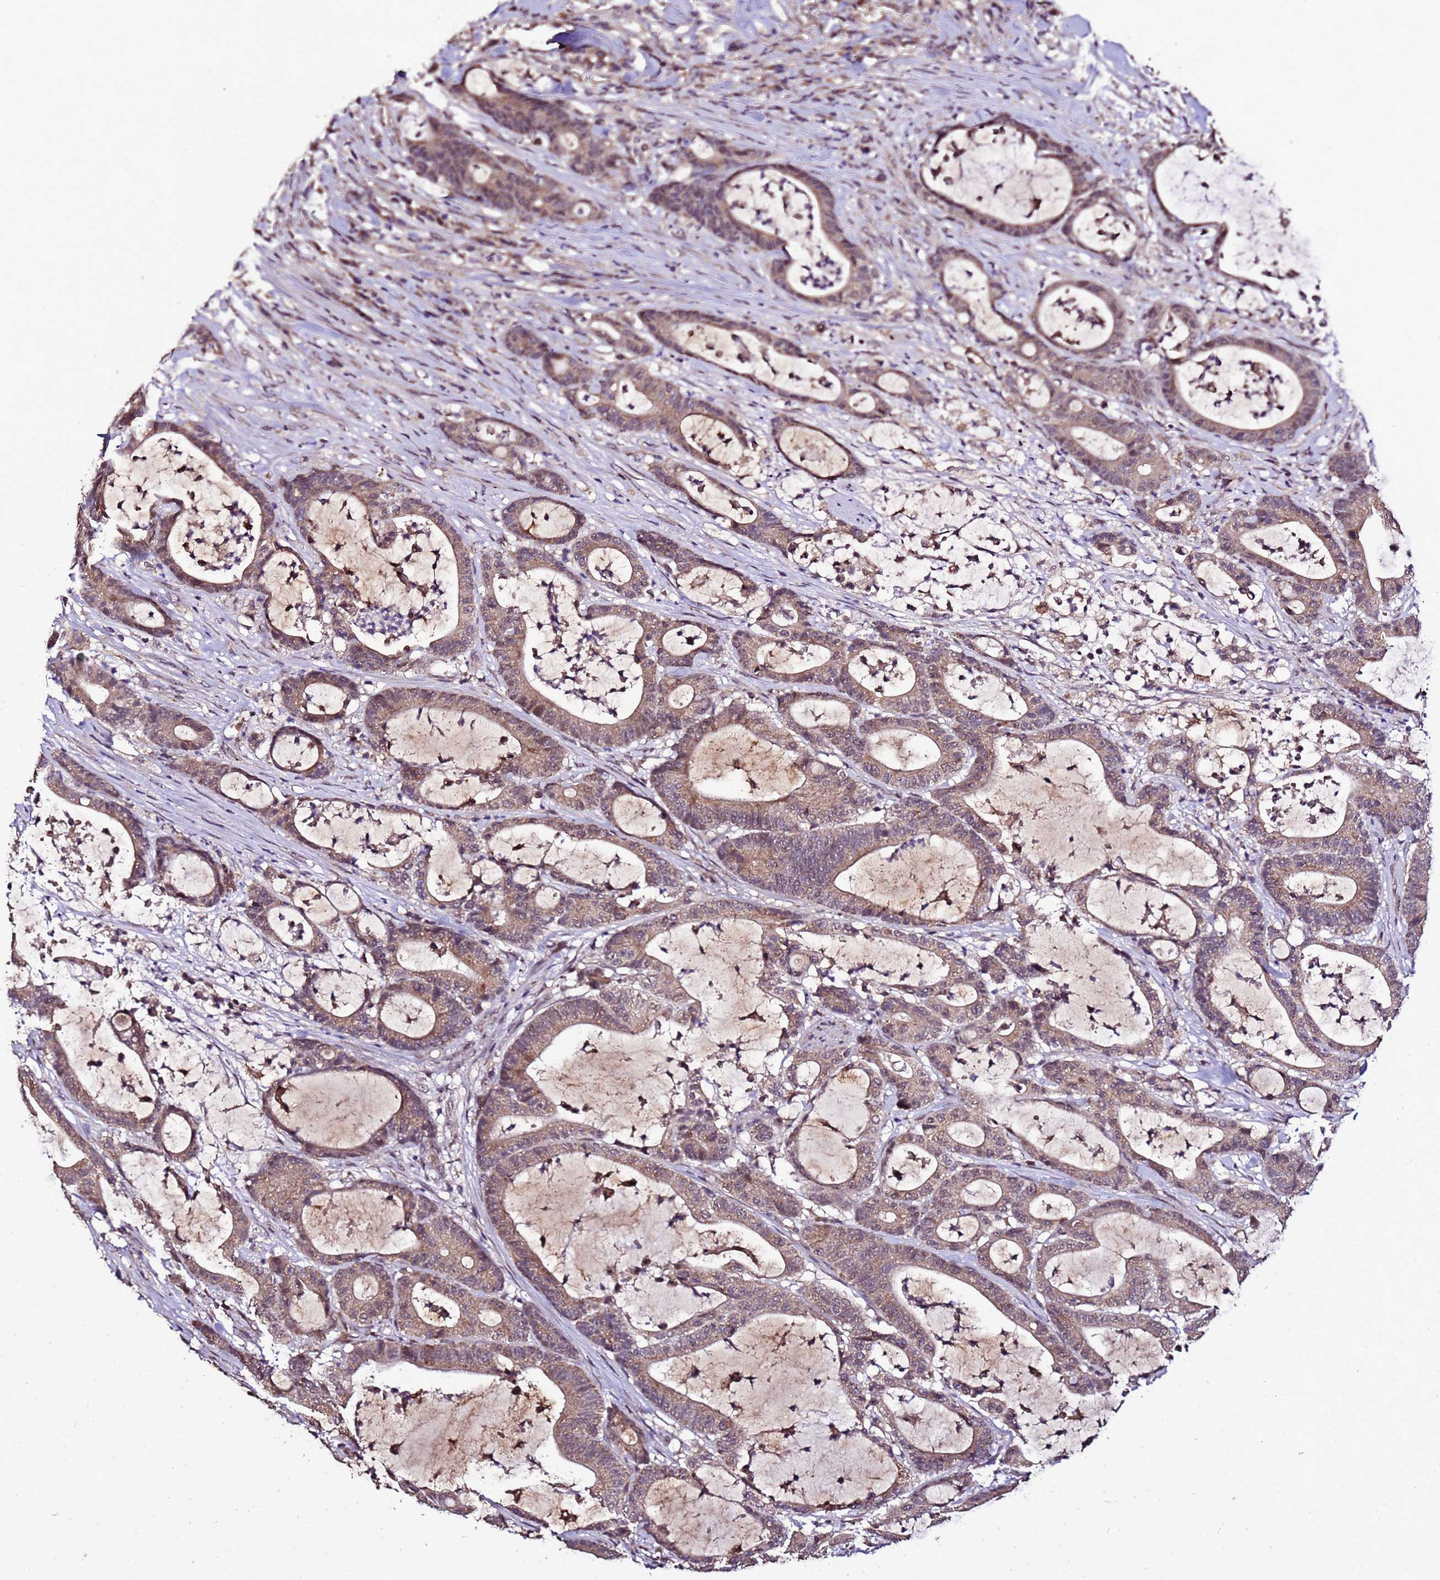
{"staining": {"intensity": "moderate", "quantity": ">75%", "location": "cytoplasmic/membranous"}, "tissue": "colorectal cancer", "cell_type": "Tumor cells", "image_type": "cancer", "snomed": [{"axis": "morphology", "description": "Adenocarcinoma, NOS"}, {"axis": "topography", "description": "Colon"}], "caption": "Colorectal cancer (adenocarcinoma) was stained to show a protein in brown. There is medium levels of moderate cytoplasmic/membranous expression in about >75% of tumor cells.", "gene": "ZNF329", "patient": {"sex": "female", "age": 84}}